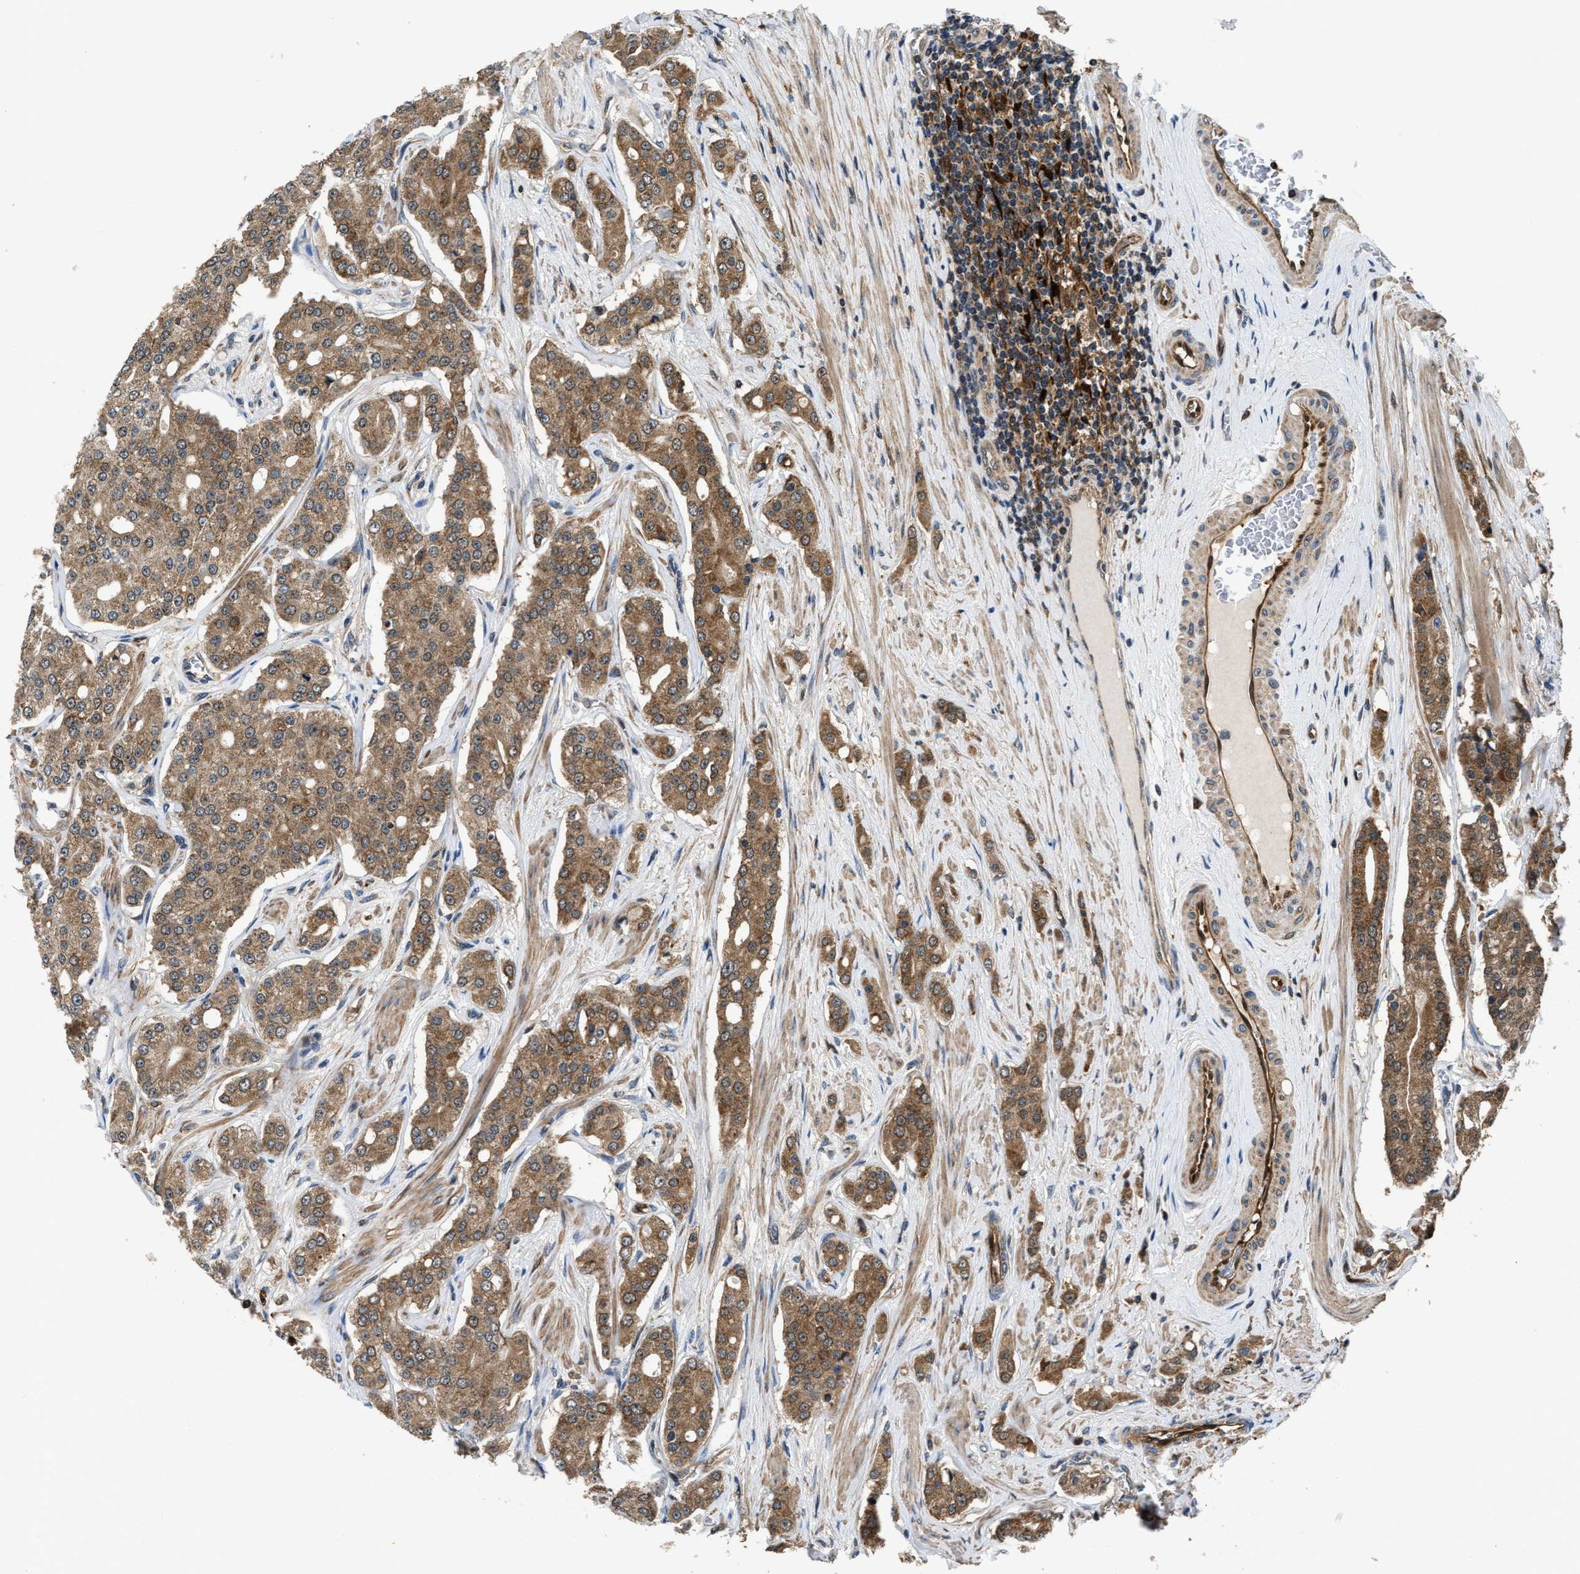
{"staining": {"intensity": "moderate", "quantity": ">75%", "location": "cytoplasmic/membranous"}, "tissue": "prostate cancer", "cell_type": "Tumor cells", "image_type": "cancer", "snomed": [{"axis": "morphology", "description": "Adenocarcinoma, High grade"}, {"axis": "topography", "description": "Prostate"}], "caption": "IHC (DAB (3,3'-diaminobenzidine)) staining of prostate cancer (adenocarcinoma (high-grade)) exhibits moderate cytoplasmic/membranous protein expression in about >75% of tumor cells.", "gene": "PPA1", "patient": {"sex": "male", "age": 71}}